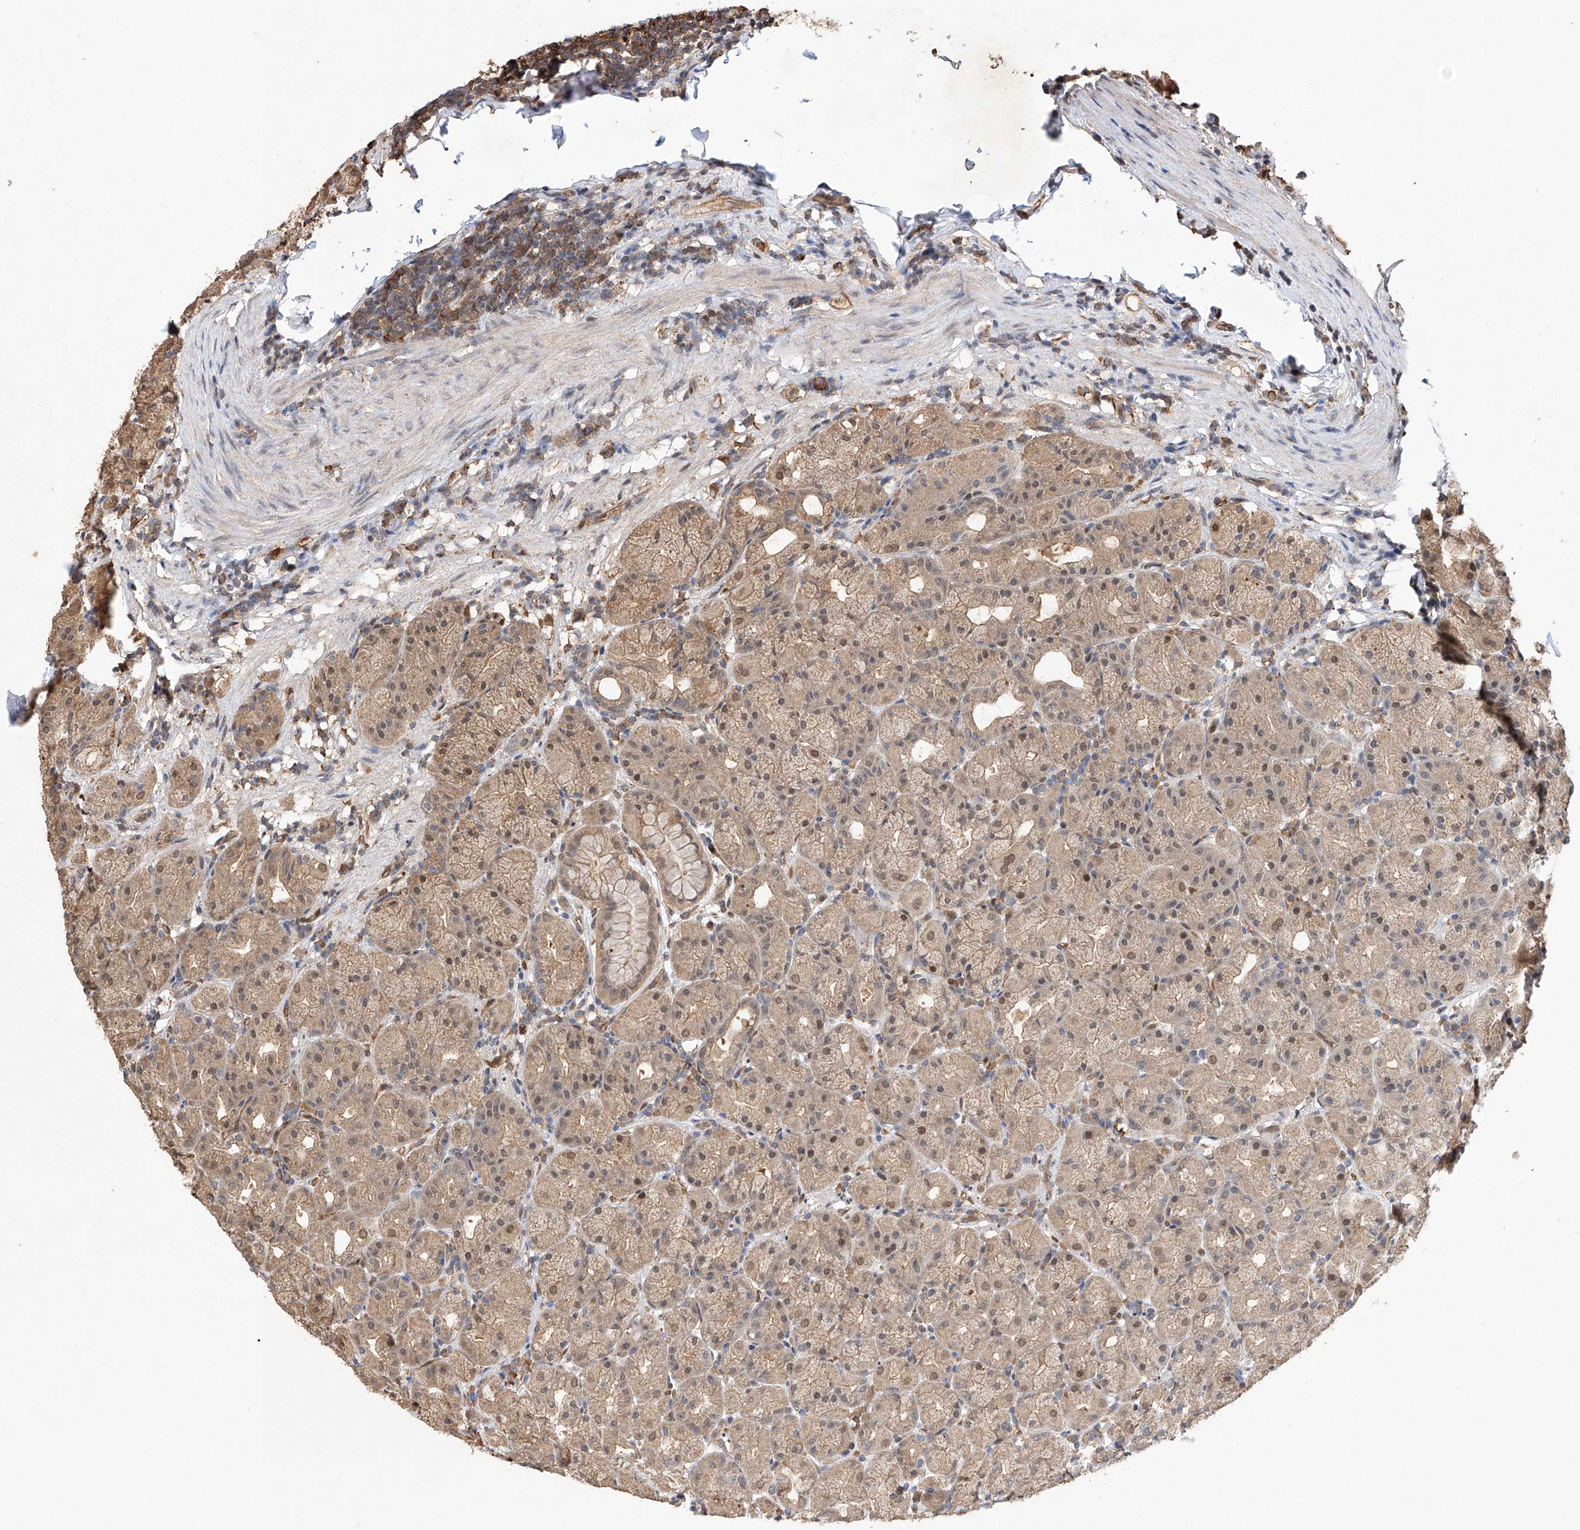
{"staining": {"intensity": "moderate", "quantity": ">75%", "location": "cytoplasmic/membranous,nuclear"}, "tissue": "stomach", "cell_type": "Glandular cells", "image_type": "normal", "snomed": [{"axis": "morphology", "description": "Normal tissue, NOS"}, {"axis": "topography", "description": "Stomach, upper"}], "caption": "Normal stomach shows moderate cytoplasmic/membranous,nuclear staining in approximately >75% of glandular cells.", "gene": "RILPL2", "patient": {"sex": "male", "age": 68}}